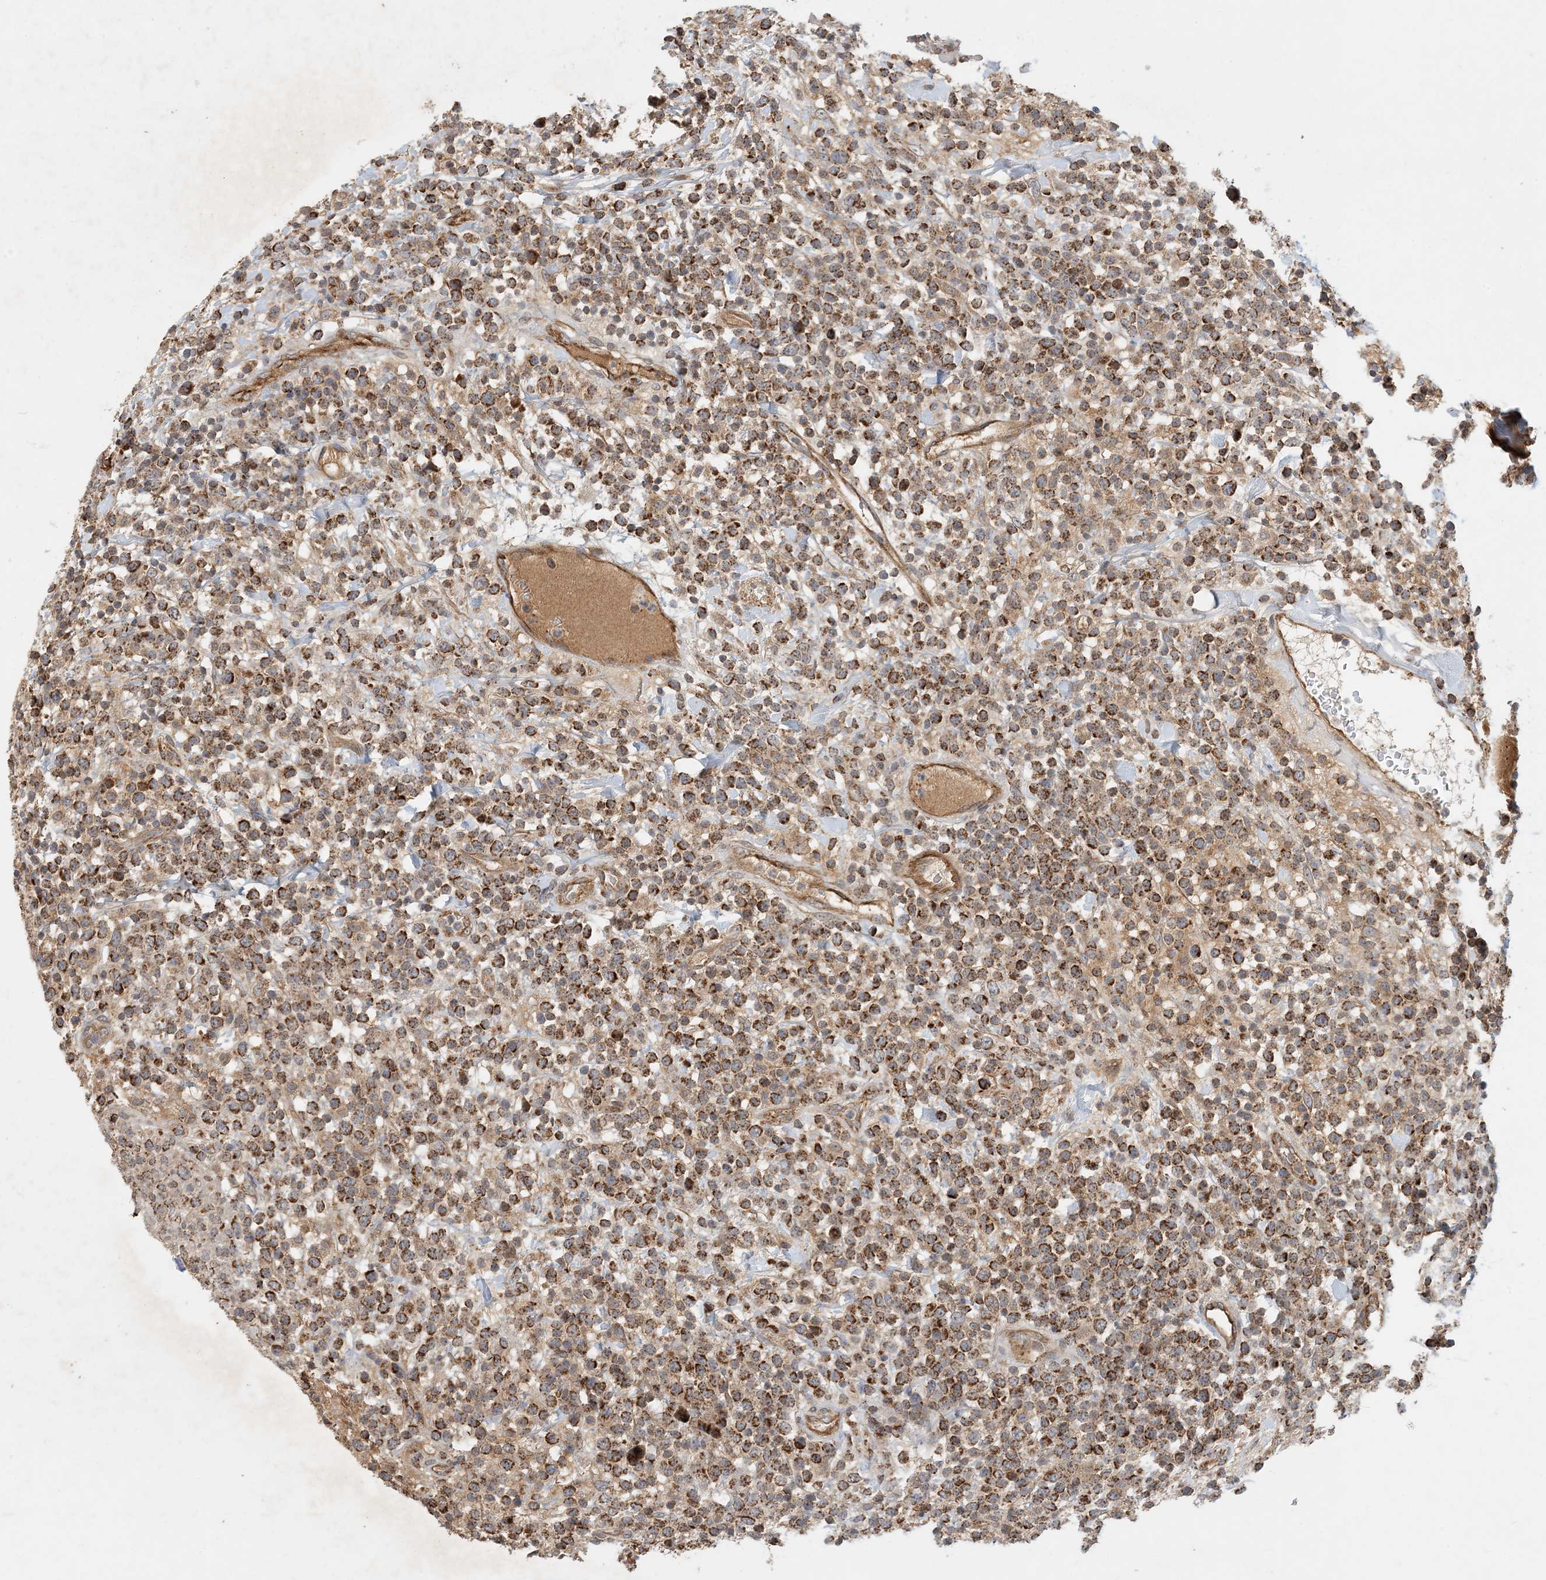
{"staining": {"intensity": "strong", "quantity": ">75%", "location": "cytoplasmic/membranous"}, "tissue": "lymphoma", "cell_type": "Tumor cells", "image_type": "cancer", "snomed": [{"axis": "morphology", "description": "Malignant lymphoma, non-Hodgkin's type, High grade"}, {"axis": "topography", "description": "Colon"}], "caption": "Immunohistochemistry (DAB (3,3'-diaminobenzidine)) staining of high-grade malignant lymphoma, non-Hodgkin's type demonstrates strong cytoplasmic/membranous protein staining in about >75% of tumor cells.", "gene": "ZBTB3", "patient": {"sex": "female", "age": 53}}